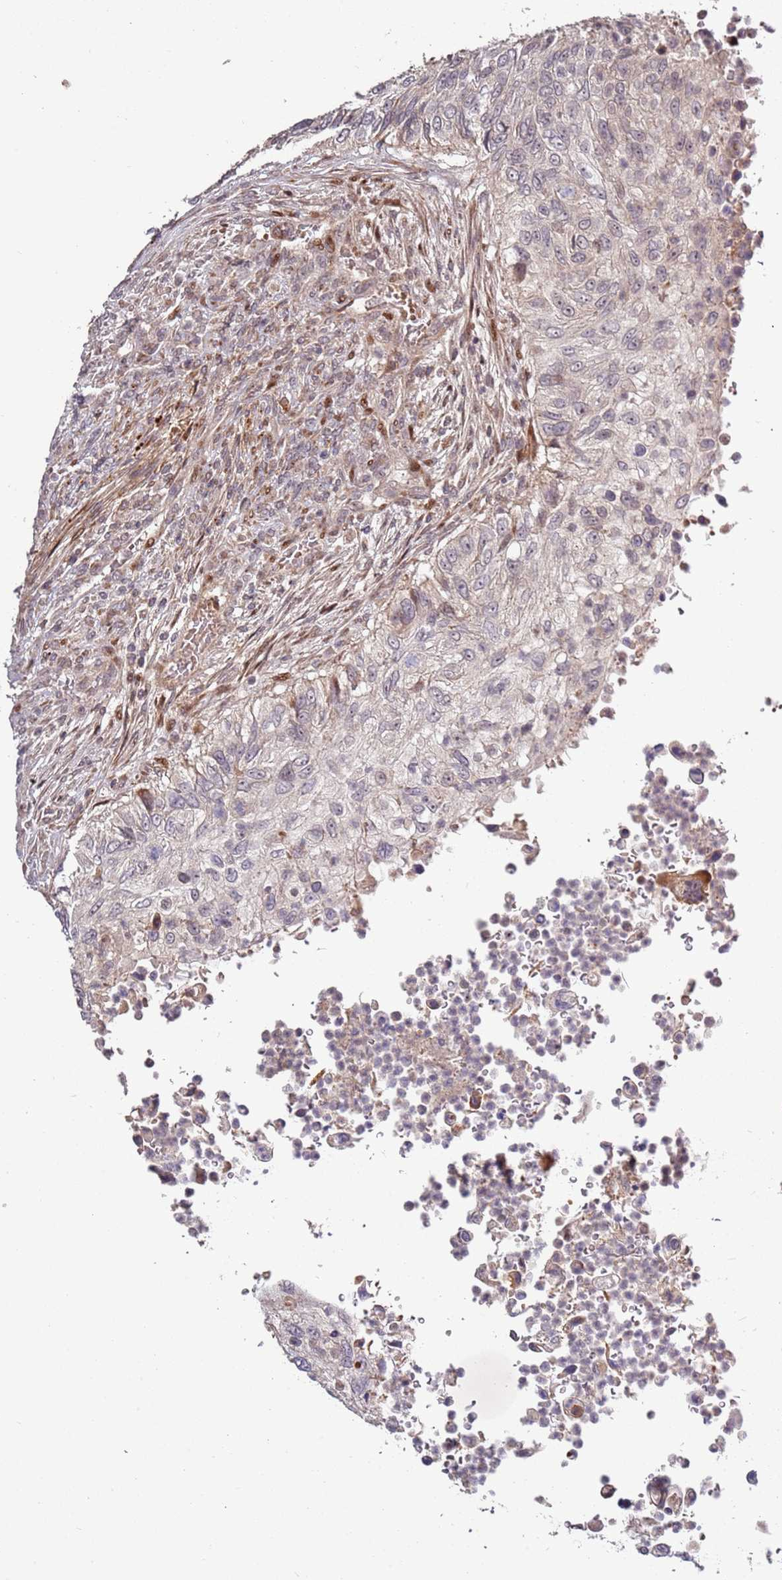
{"staining": {"intensity": "negative", "quantity": "none", "location": "none"}, "tissue": "urothelial cancer", "cell_type": "Tumor cells", "image_type": "cancer", "snomed": [{"axis": "morphology", "description": "Urothelial carcinoma, High grade"}, {"axis": "topography", "description": "Urinary bladder"}], "caption": "High magnification brightfield microscopy of urothelial cancer stained with DAB (3,3'-diaminobenzidine) (brown) and counterstained with hematoxylin (blue): tumor cells show no significant positivity. (Immunohistochemistry (ihc), brightfield microscopy, high magnification).", "gene": "RHBDL1", "patient": {"sex": "female", "age": 60}}